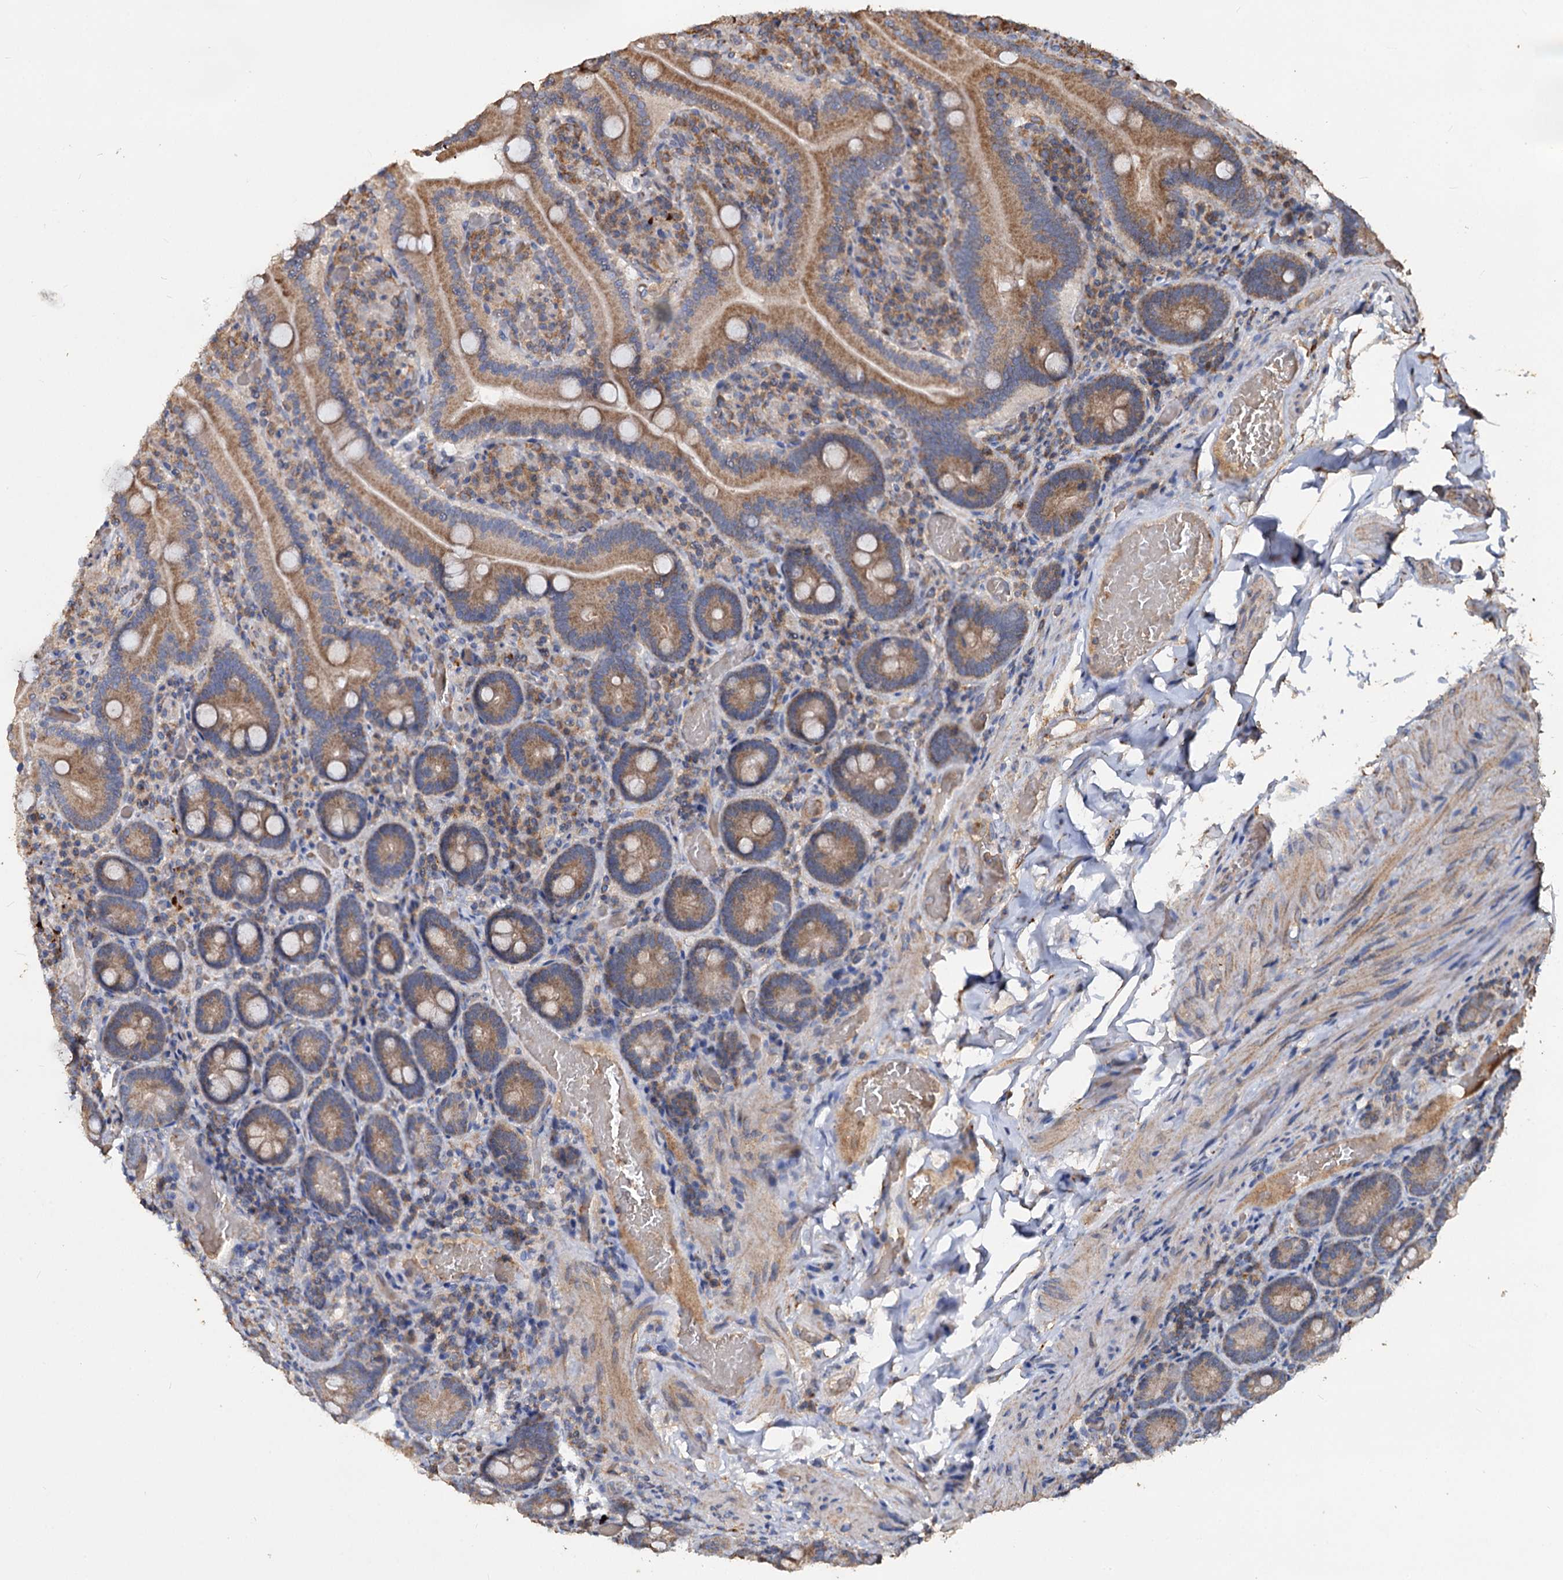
{"staining": {"intensity": "moderate", "quantity": "25%-75%", "location": "cytoplasmic/membranous"}, "tissue": "duodenum", "cell_type": "Glandular cells", "image_type": "normal", "snomed": [{"axis": "morphology", "description": "Normal tissue, NOS"}, {"axis": "topography", "description": "Duodenum"}], "caption": "DAB immunohistochemical staining of normal duodenum exhibits moderate cytoplasmic/membranous protein staining in about 25%-75% of glandular cells. (DAB (3,3'-diaminobenzidine) = brown stain, brightfield microscopy at high magnification).", "gene": "NOTCH2NLA", "patient": {"sex": "female", "age": 62}}